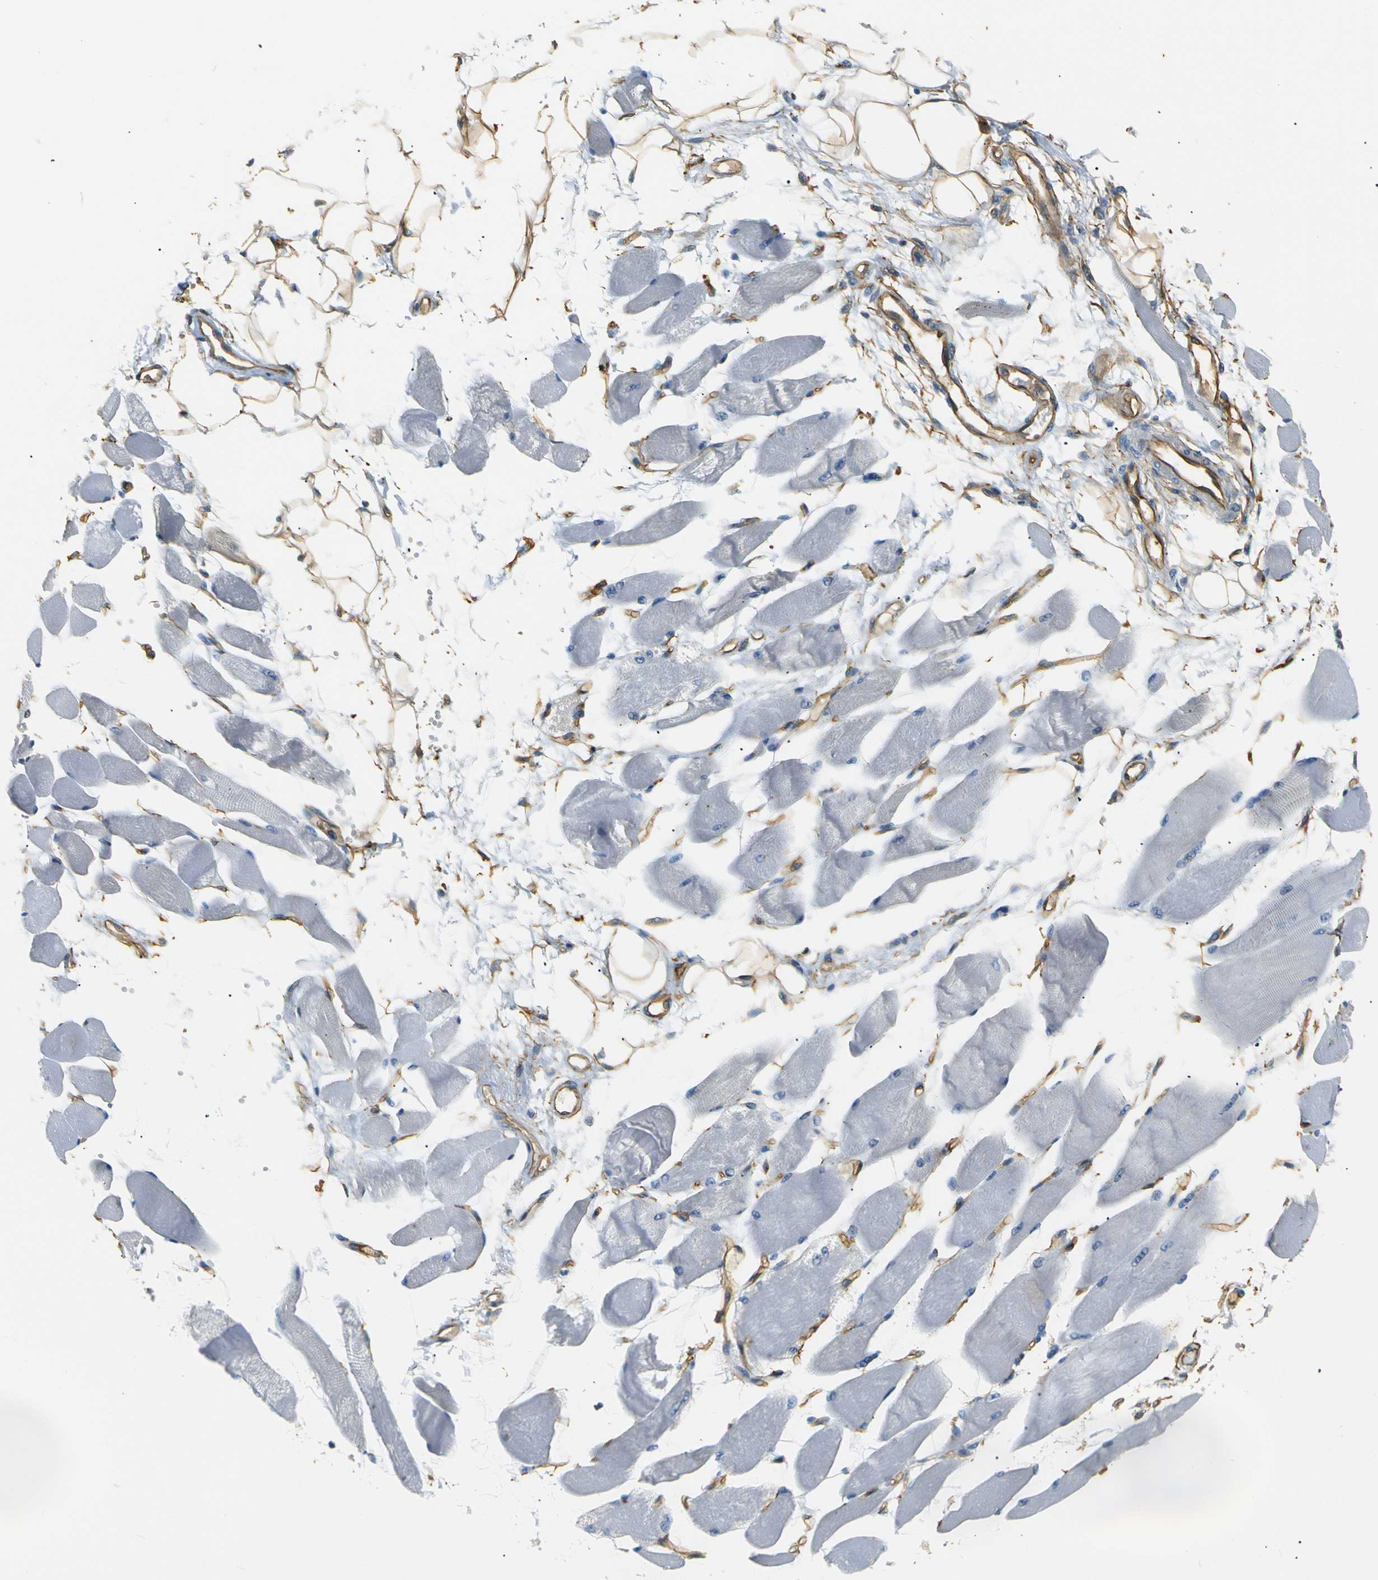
{"staining": {"intensity": "negative", "quantity": "none", "location": "none"}, "tissue": "skeletal muscle", "cell_type": "Myocytes", "image_type": "normal", "snomed": [{"axis": "morphology", "description": "Normal tissue, NOS"}, {"axis": "topography", "description": "Skeletal muscle"}, {"axis": "topography", "description": "Peripheral nerve tissue"}], "caption": "IHC image of benign skeletal muscle: human skeletal muscle stained with DAB demonstrates no significant protein expression in myocytes.", "gene": "SPTBN1", "patient": {"sex": "female", "age": 84}}